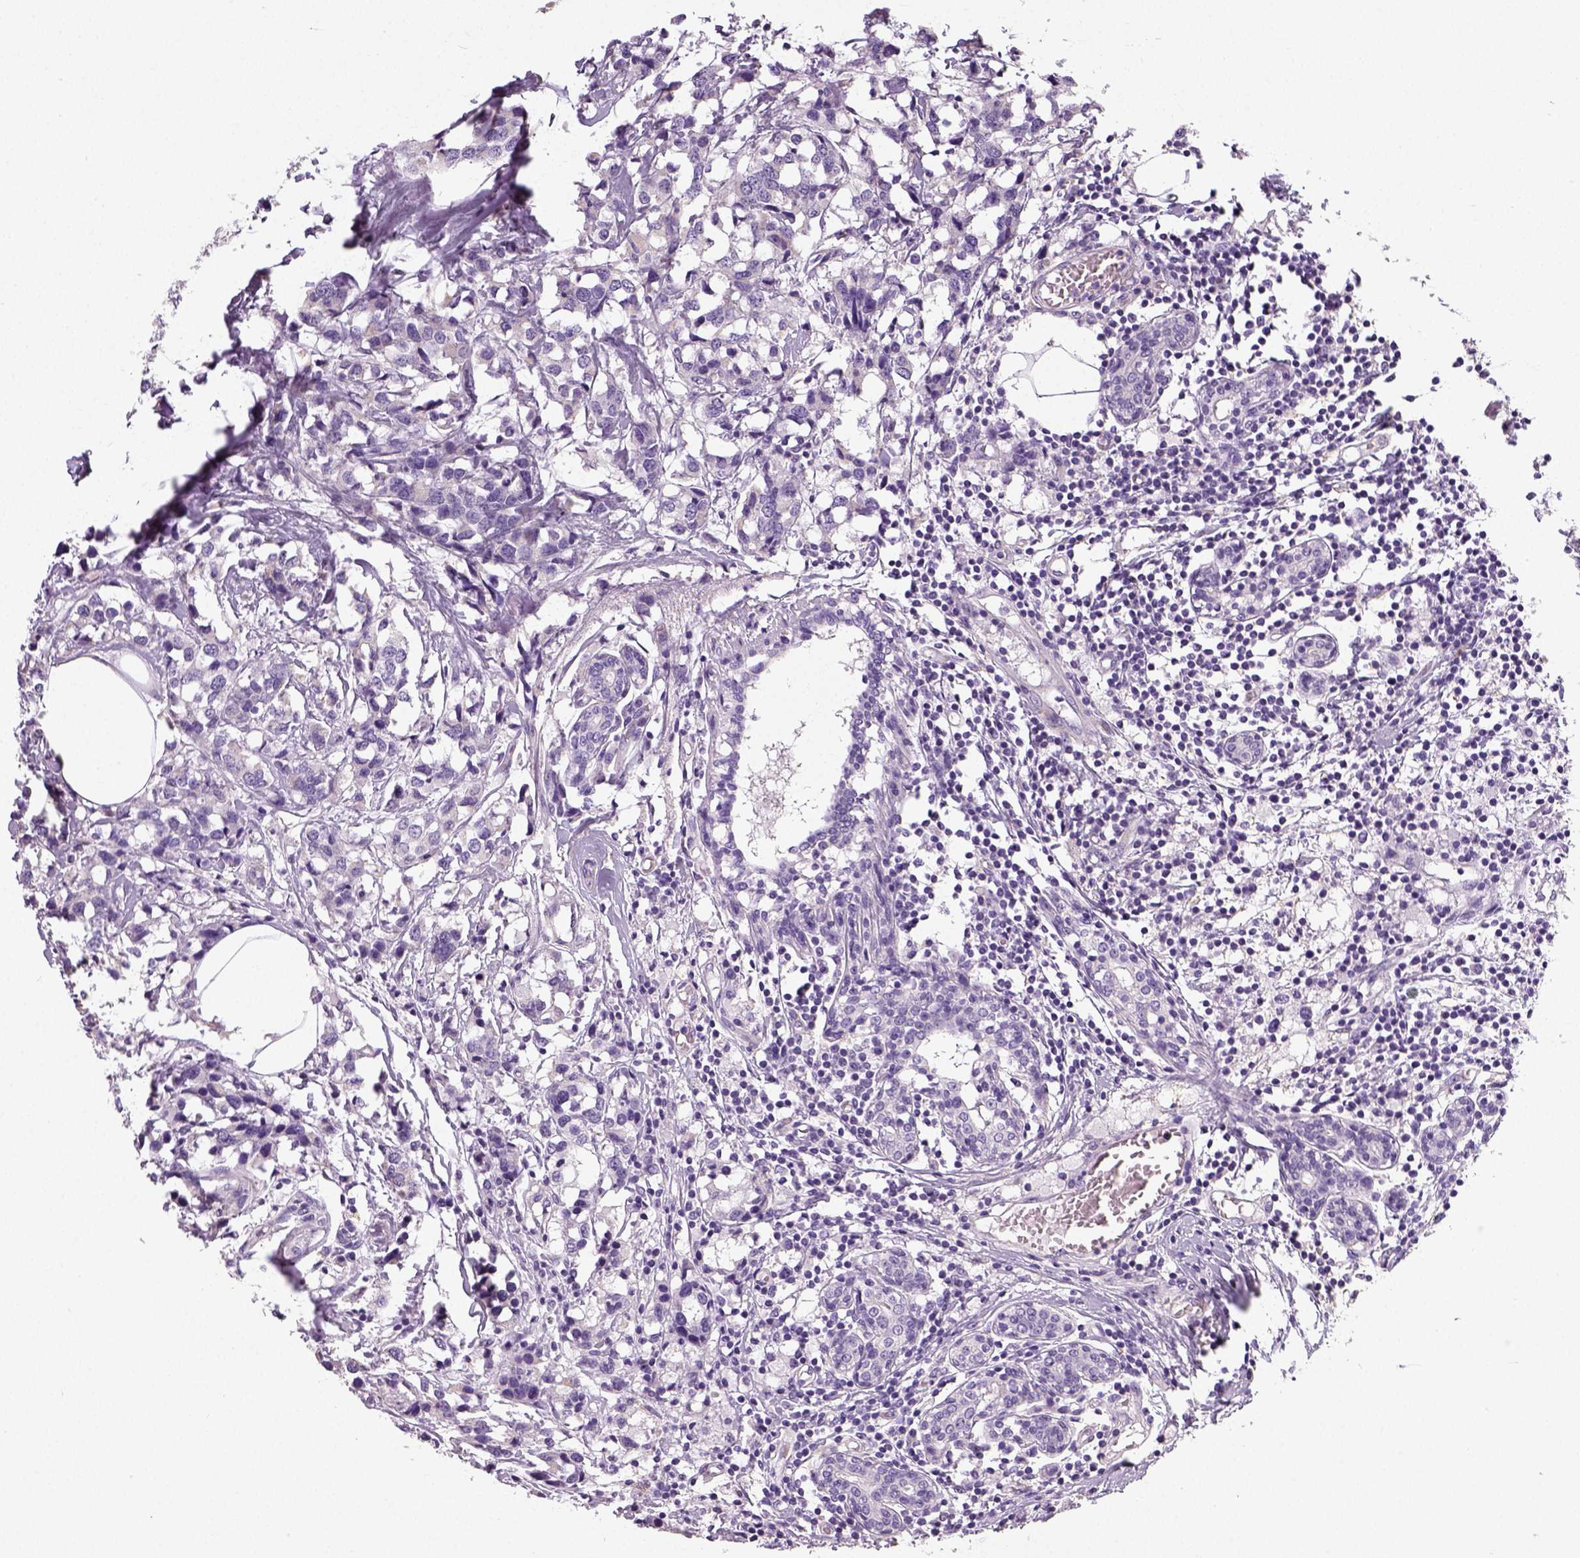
{"staining": {"intensity": "negative", "quantity": "none", "location": "none"}, "tissue": "breast cancer", "cell_type": "Tumor cells", "image_type": "cancer", "snomed": [{"axis": "morphology", "description": "Lobular carcinoma"}, {"axis": "topography", "description": "Breast"}], "caption": "Histopathology image shows no significant protein staining in tumor cells of breast cancer (lobular carcinoma).", "gene": "NECAB2", "patient": {"sex": "female", "age": 59}}